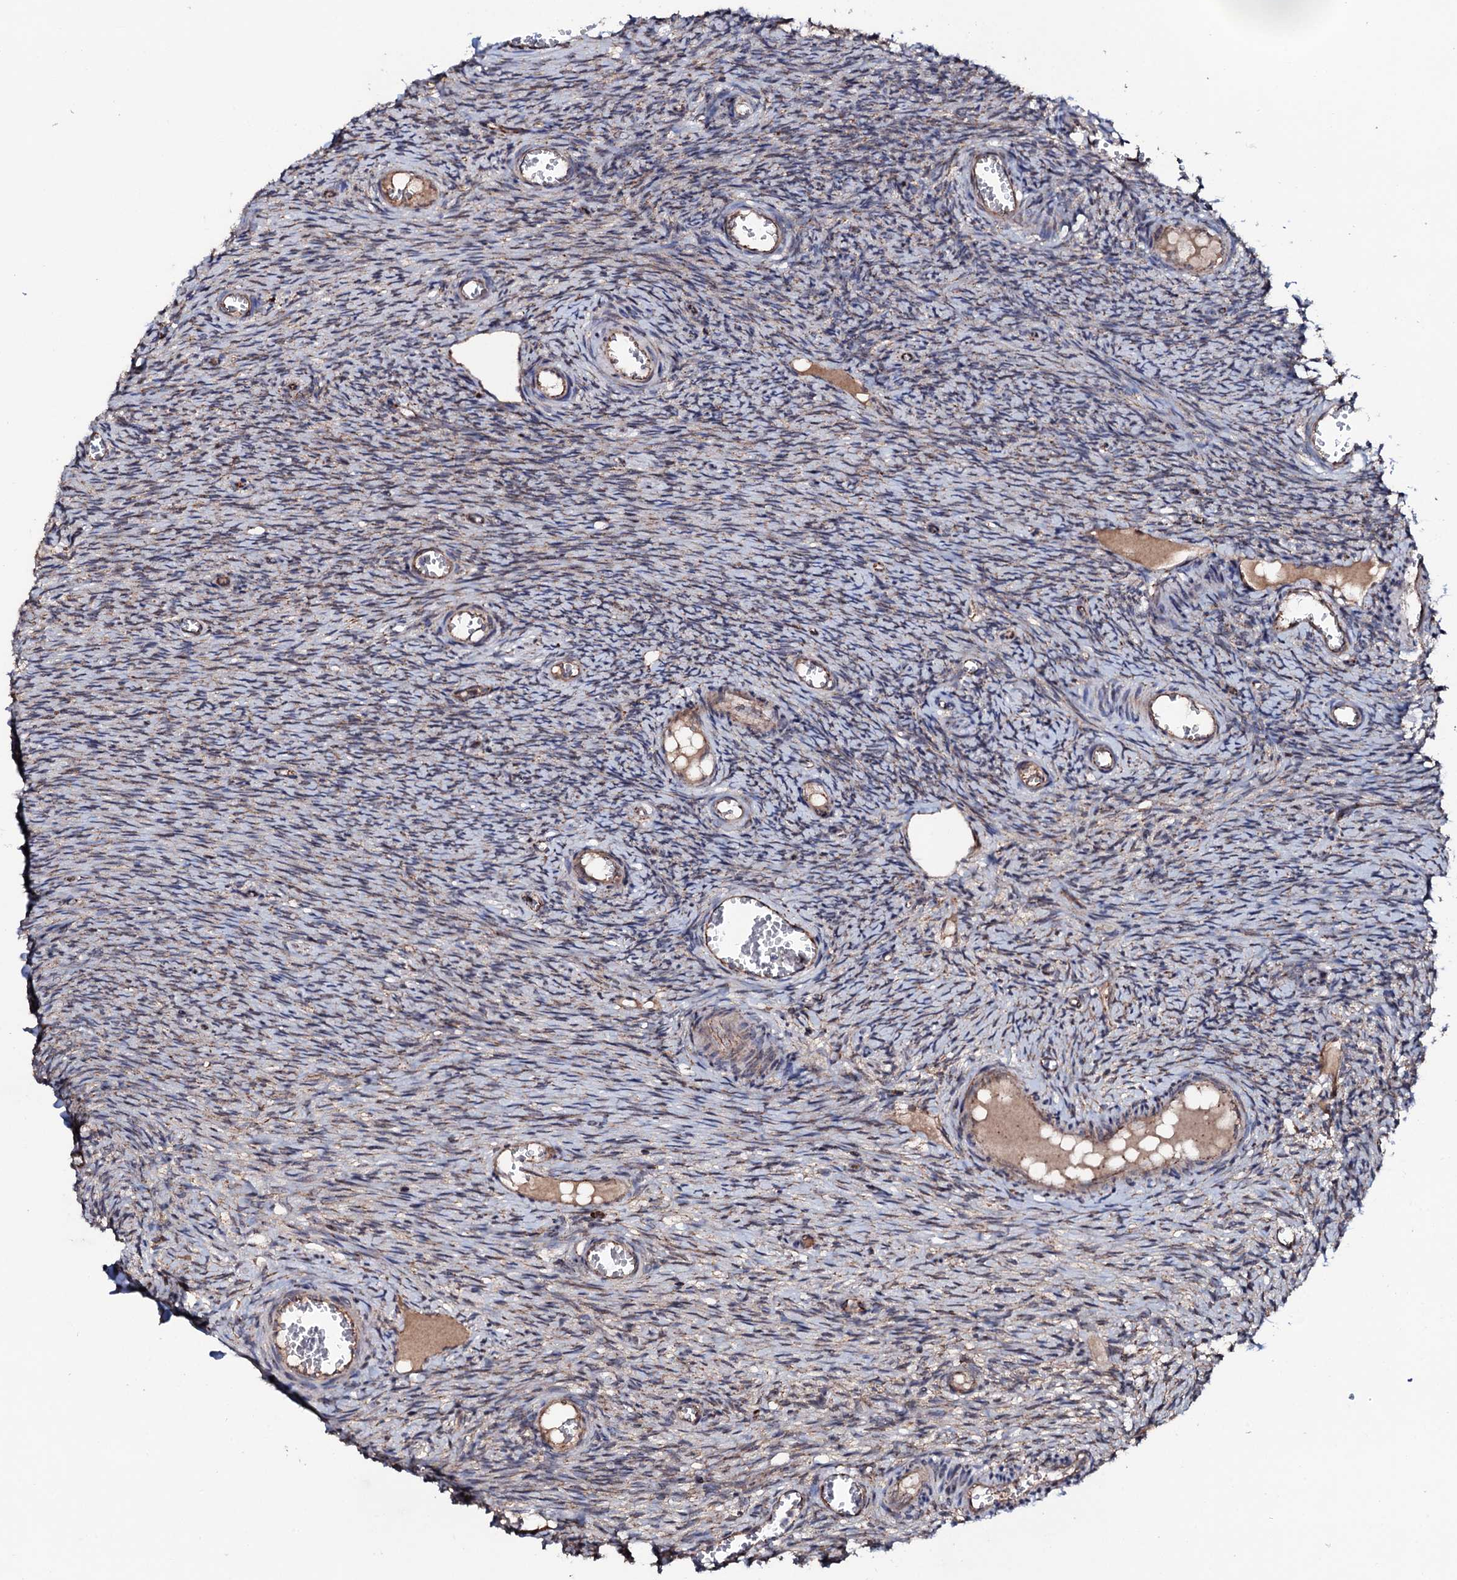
{"staining": {"intensity": "moderate", "quantity": "<25%", "location": "cytoplasmic/membranous"}, "tissue": "ovary", "cell_type": "Ovarian stroma cells", "image_type": "normal", "snomed": [{"axis": "morphology", "description": "Normal tissue, NOS"}, {"axis": "topography", "description": "Ovary"}], "caption": "Ovarian stroma cells exhibit low levels of moderate cytoplasmic/membranous positivity in approximately <25% of cells in unremarkable human ovary.", "gene": "MTIF3", "patient": {"sex": "female", "age": 44}}